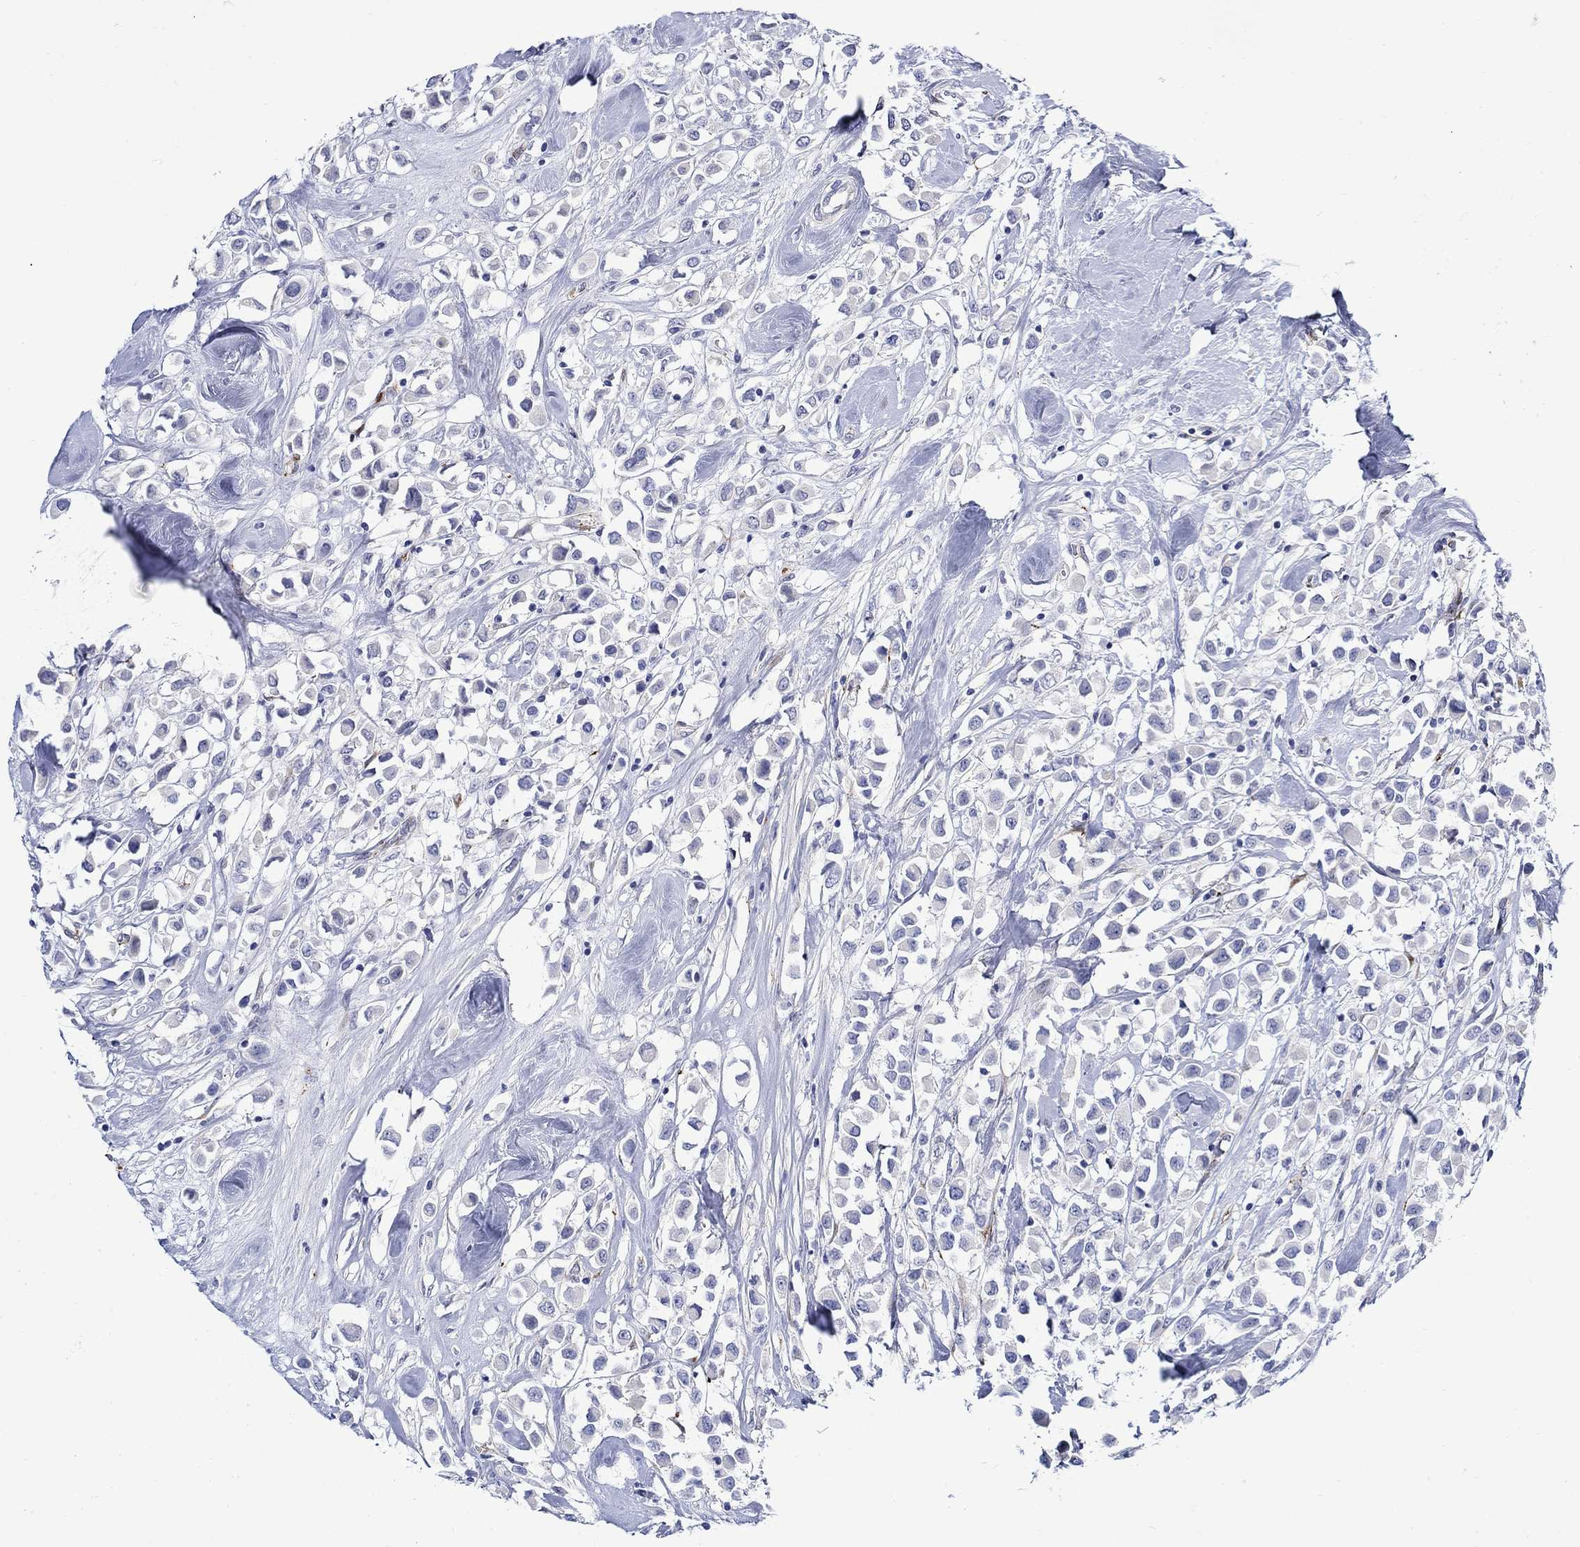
{"staining": {"intensity": "negative", "quantity": "none", "location": "none"}, "tissue": "breast cancer", "cell_type": "Tumor cells", "image_type": "cancer", "snomed": [{"axis": "morphology", "description": "Duct carcinoma"}, {"axis": "topography", "description": "Breast"}], "caption": "IHC of human breast intraductal carcinoma demonstrates no staining in tumor cells. (Stains: DAB immunohistochemistry with hematoxylin counter stain, Microscopy: brightfield microscopy at high magnification).", "gene": "KSR2", "patient": {"sex": "female", "age": 61}}